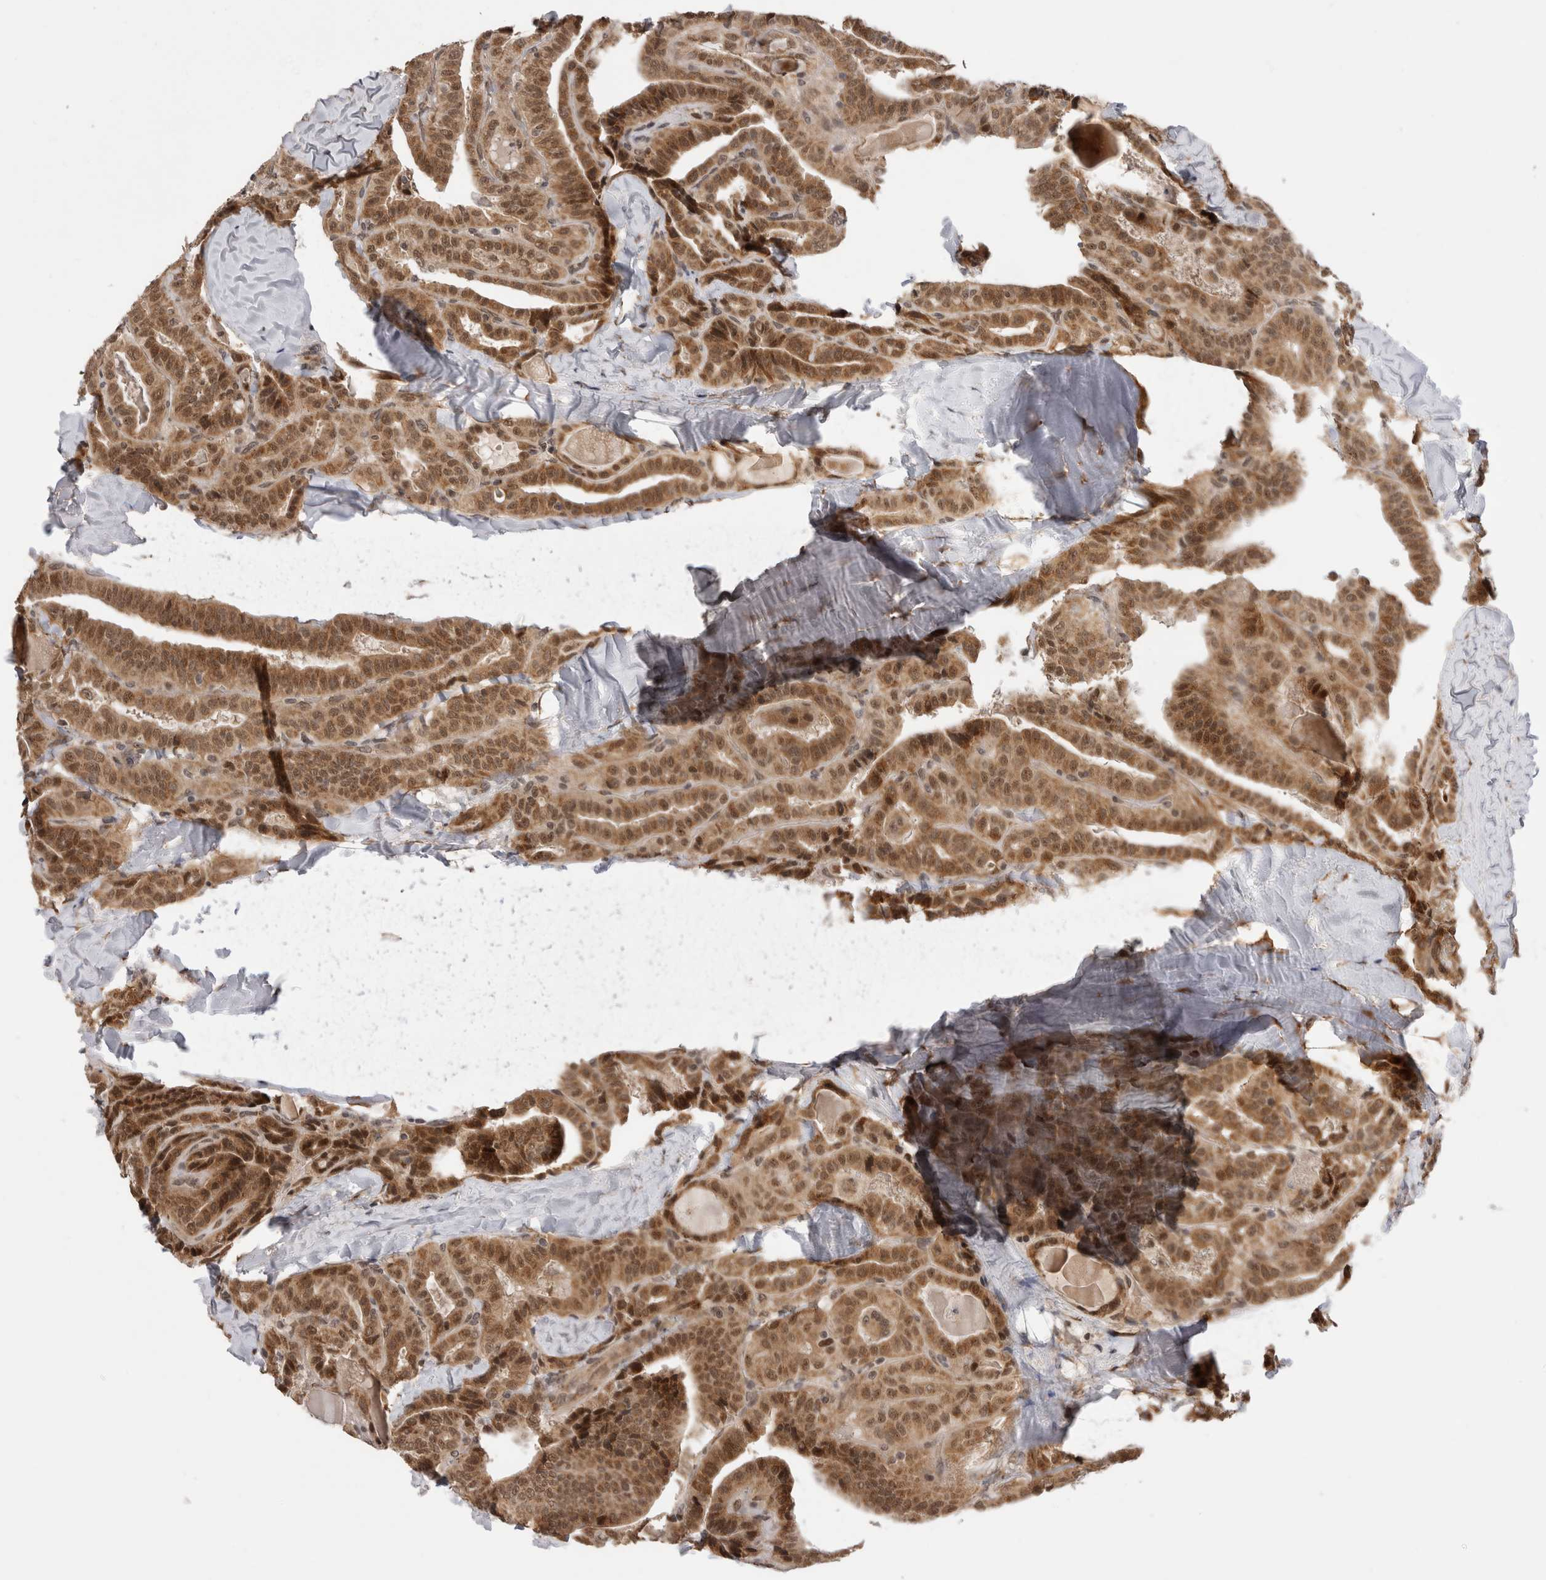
{"staining": {"intensity": "moderate", "quantity": ">75%", "location": "cytoplasmic/membranous,nuclear"}, "tissue": "thyroid cancer", "cell_type": "Tumor cells", "image_type": "cancer", "snomed": [{"axis": "morphology", "description": "Papillary adenocarcinoma, NOS"}, {"axis": "topography", "description": "Thyroid gland"}], "caption": "Thyroid cancer (papillary adenocarcinoma) stained with immunohistochemistry (IHC) reveals moderate cytoplasmic/membranous and nuclear expression in about >75% of tumor cells.", "gene": "TMEM65", "patient": {"sex": "male", "age": 77}}